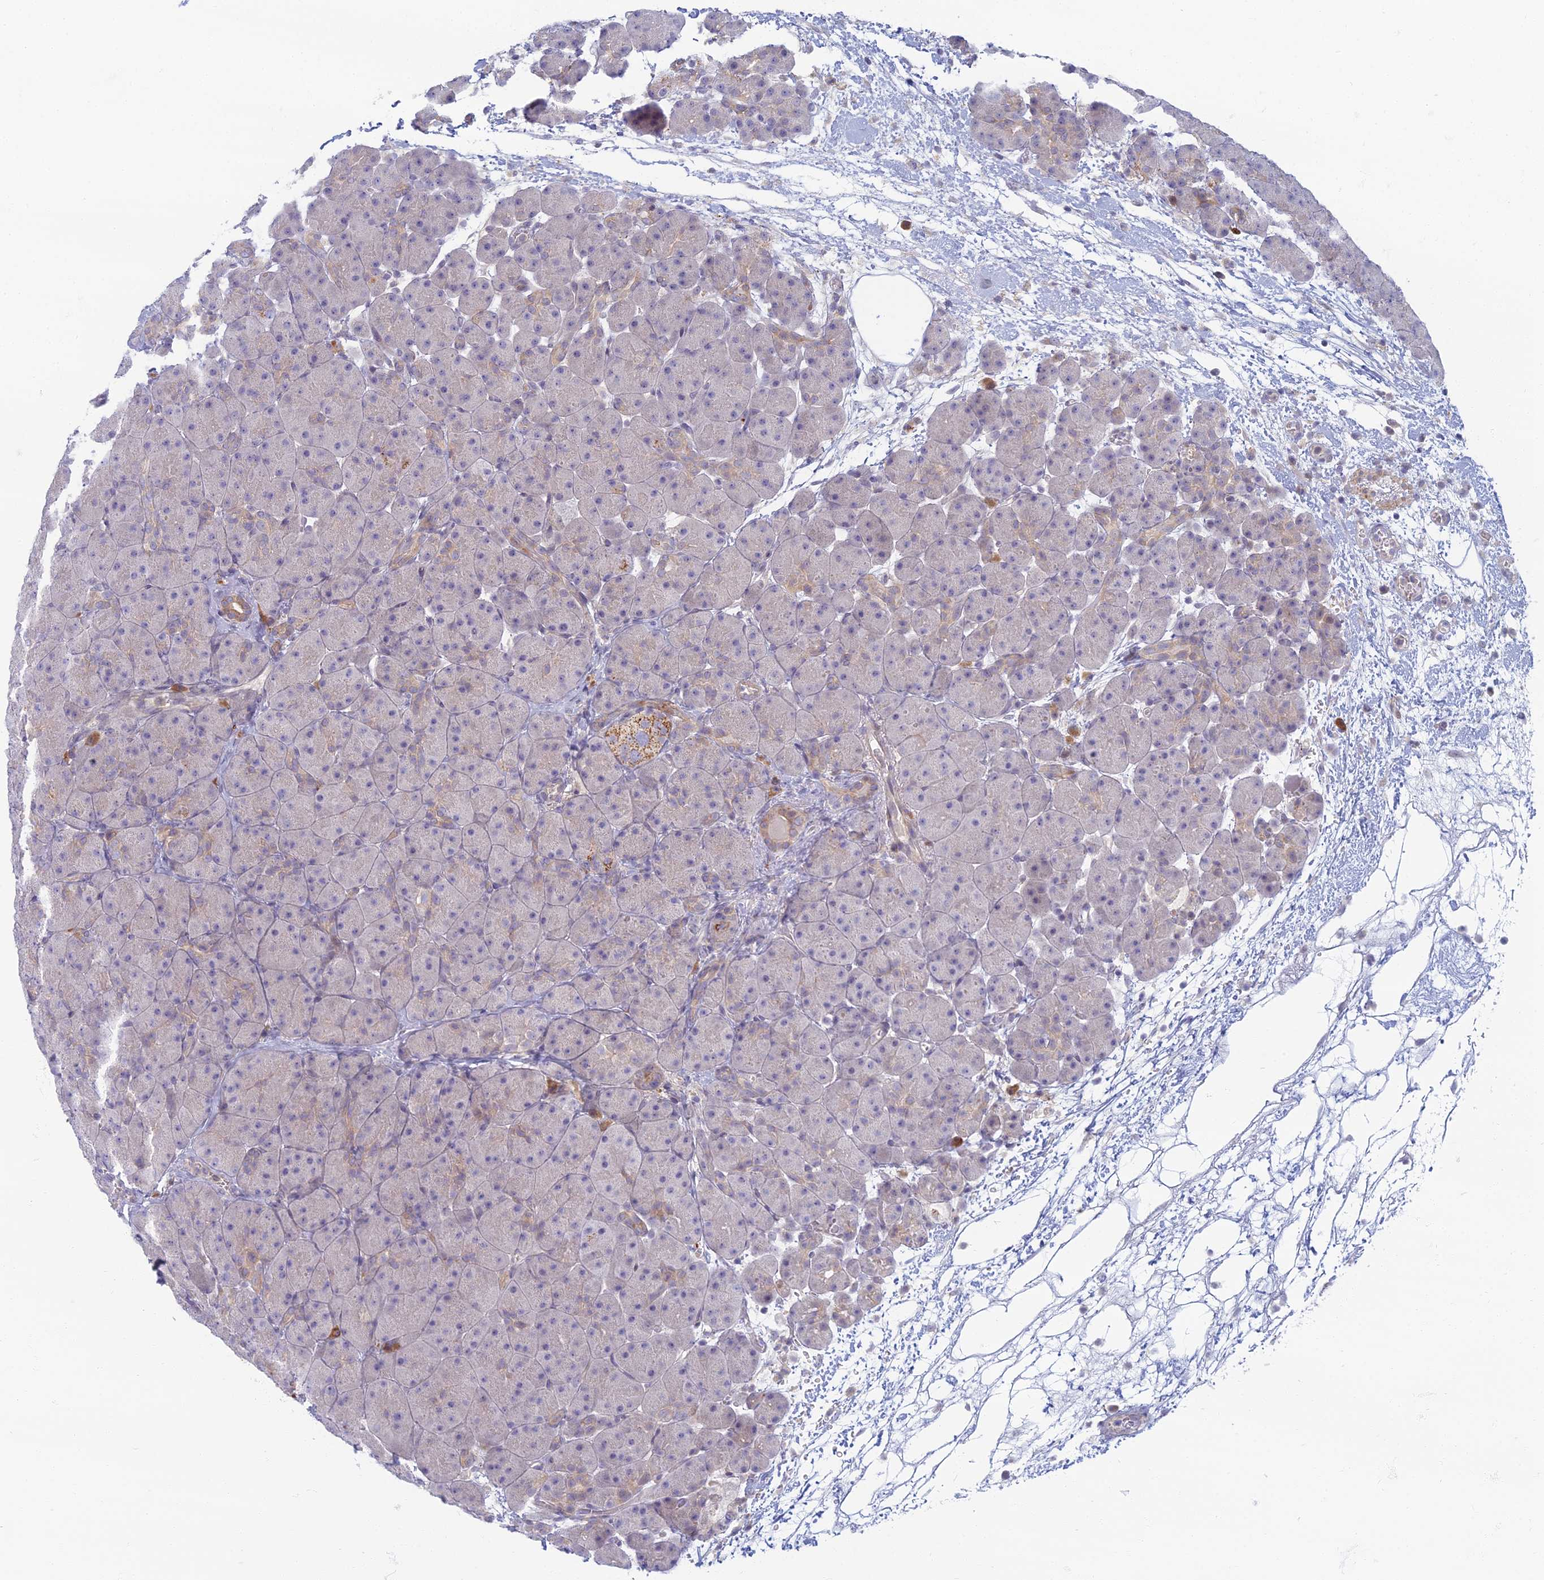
{"staining": {"intensity": "moderate", "quantity": "25%-75%", "location": "cytoplasmic/membranous"}, "tissue": "pancreas", "cell_type": "Exocrine glandular cells", "image_type": "normal", "snomed": [{"axis": "morphology", "description": "Normal tissue, NOS"}, {"axis": "topography", "description": "Pancreas"}], "caption": "Protein expression analysis of benign pancreas exhibits moderate cytoplasmic/membranous positivity in about 25%-75% of exocrine glandular cells. (DAB (3,3'-diaminobenzidine) IHC with brightfield microscopy, high magnification).", "gene": "CHMP4B", "patient": {"sex": "male", "age": 66}}